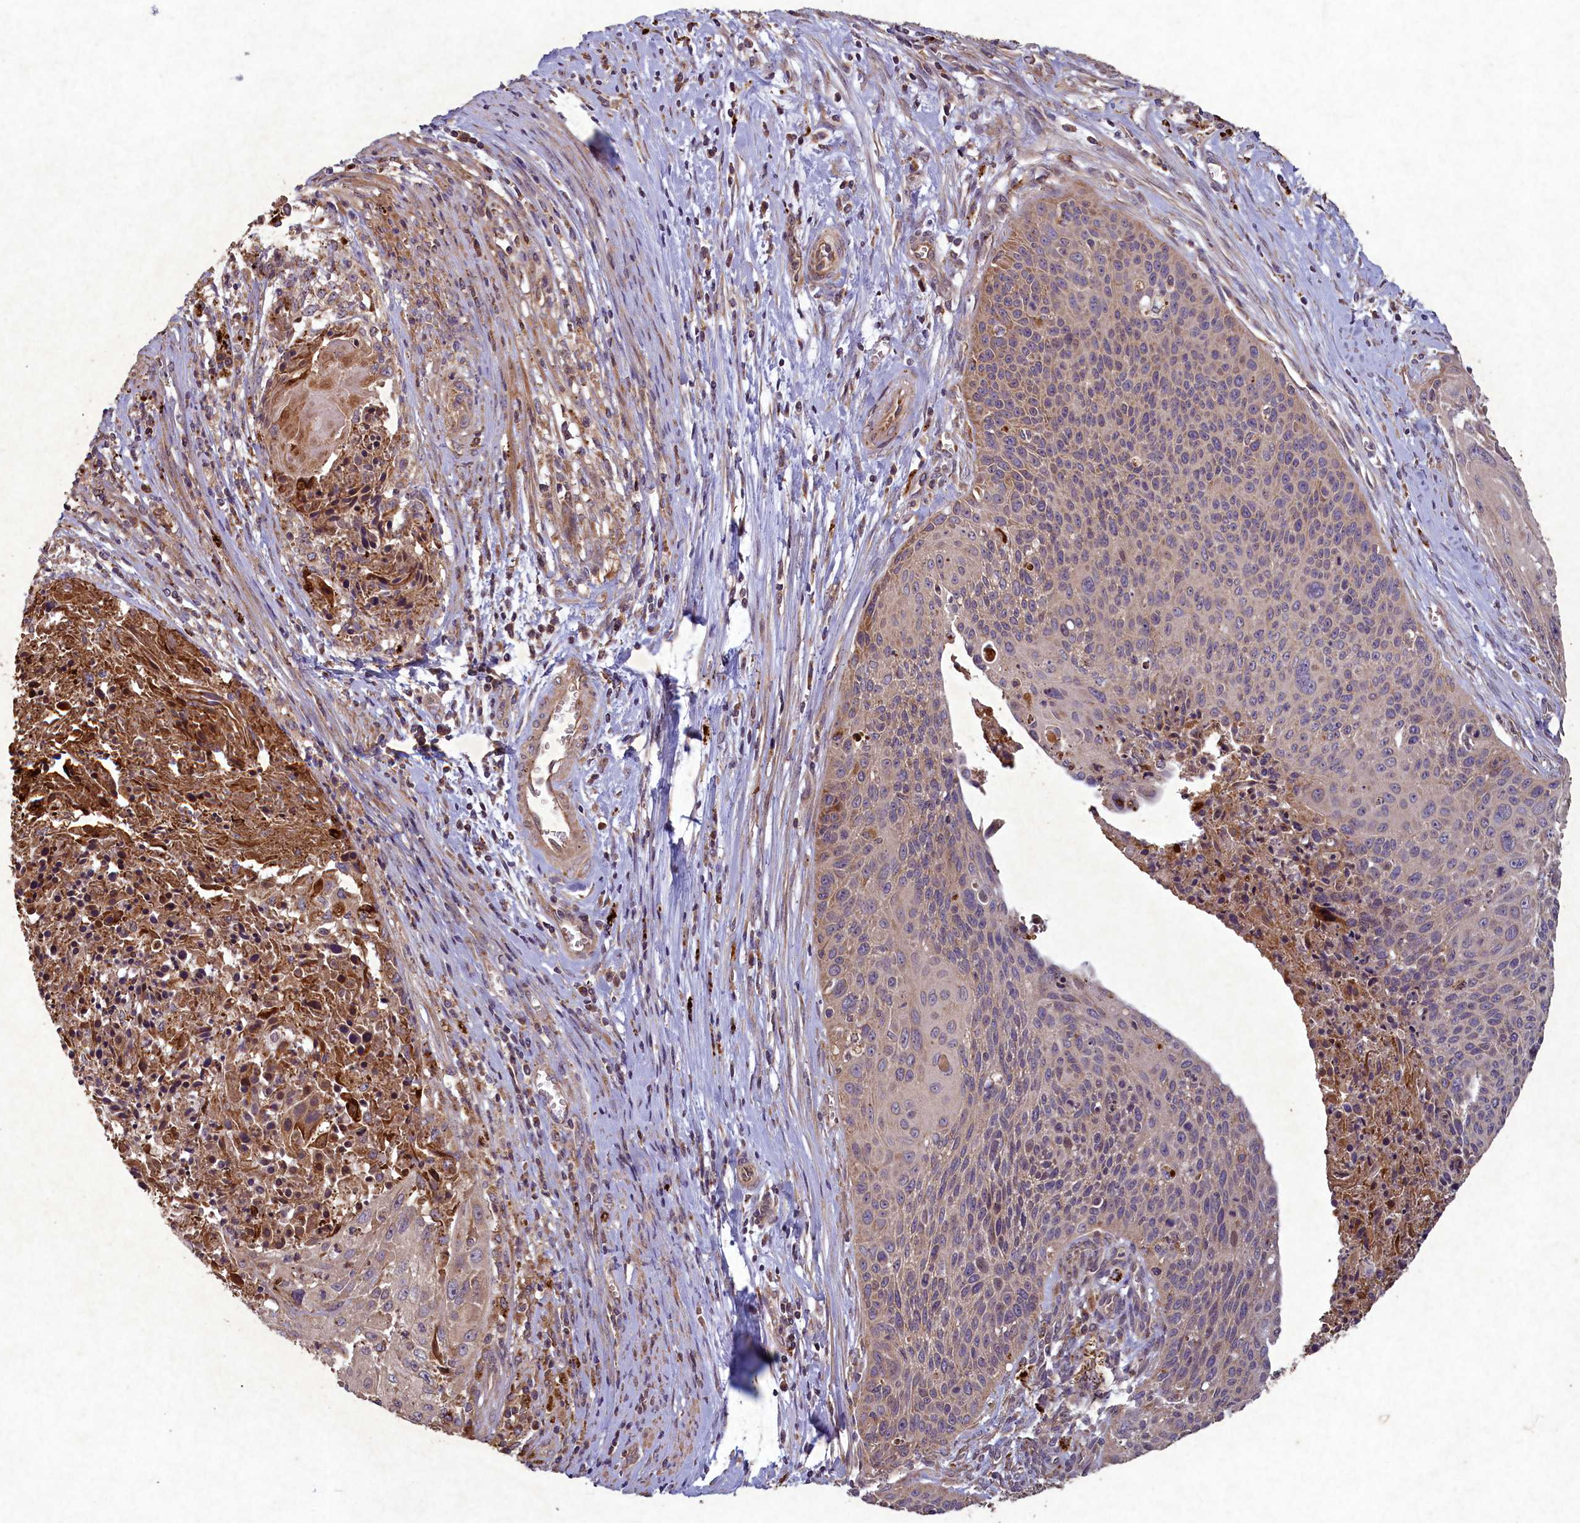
{"staining": {"intensity": "weak", "quantity": "25%-75%", "location": "cytoplasmic/membranous"}, "tissue": "cervical cancer", "cell_type": "Tumor cells", "image_type": "cancer", "snomed": [{"axis": "morphology", "description": "Squamous cell carcinoma, NOS"}, {"axis": "topography", "description": "Cervix"}], "caption": "Human cervical cancer (squamous cell carcinoma) stained for a protein (brown) shows weak cytoplasmic/membranous positive expression in about 25%-75% of tumor cells.", "gene": "CIAO2B", "patient": {"sex": "female", "age": 55}}